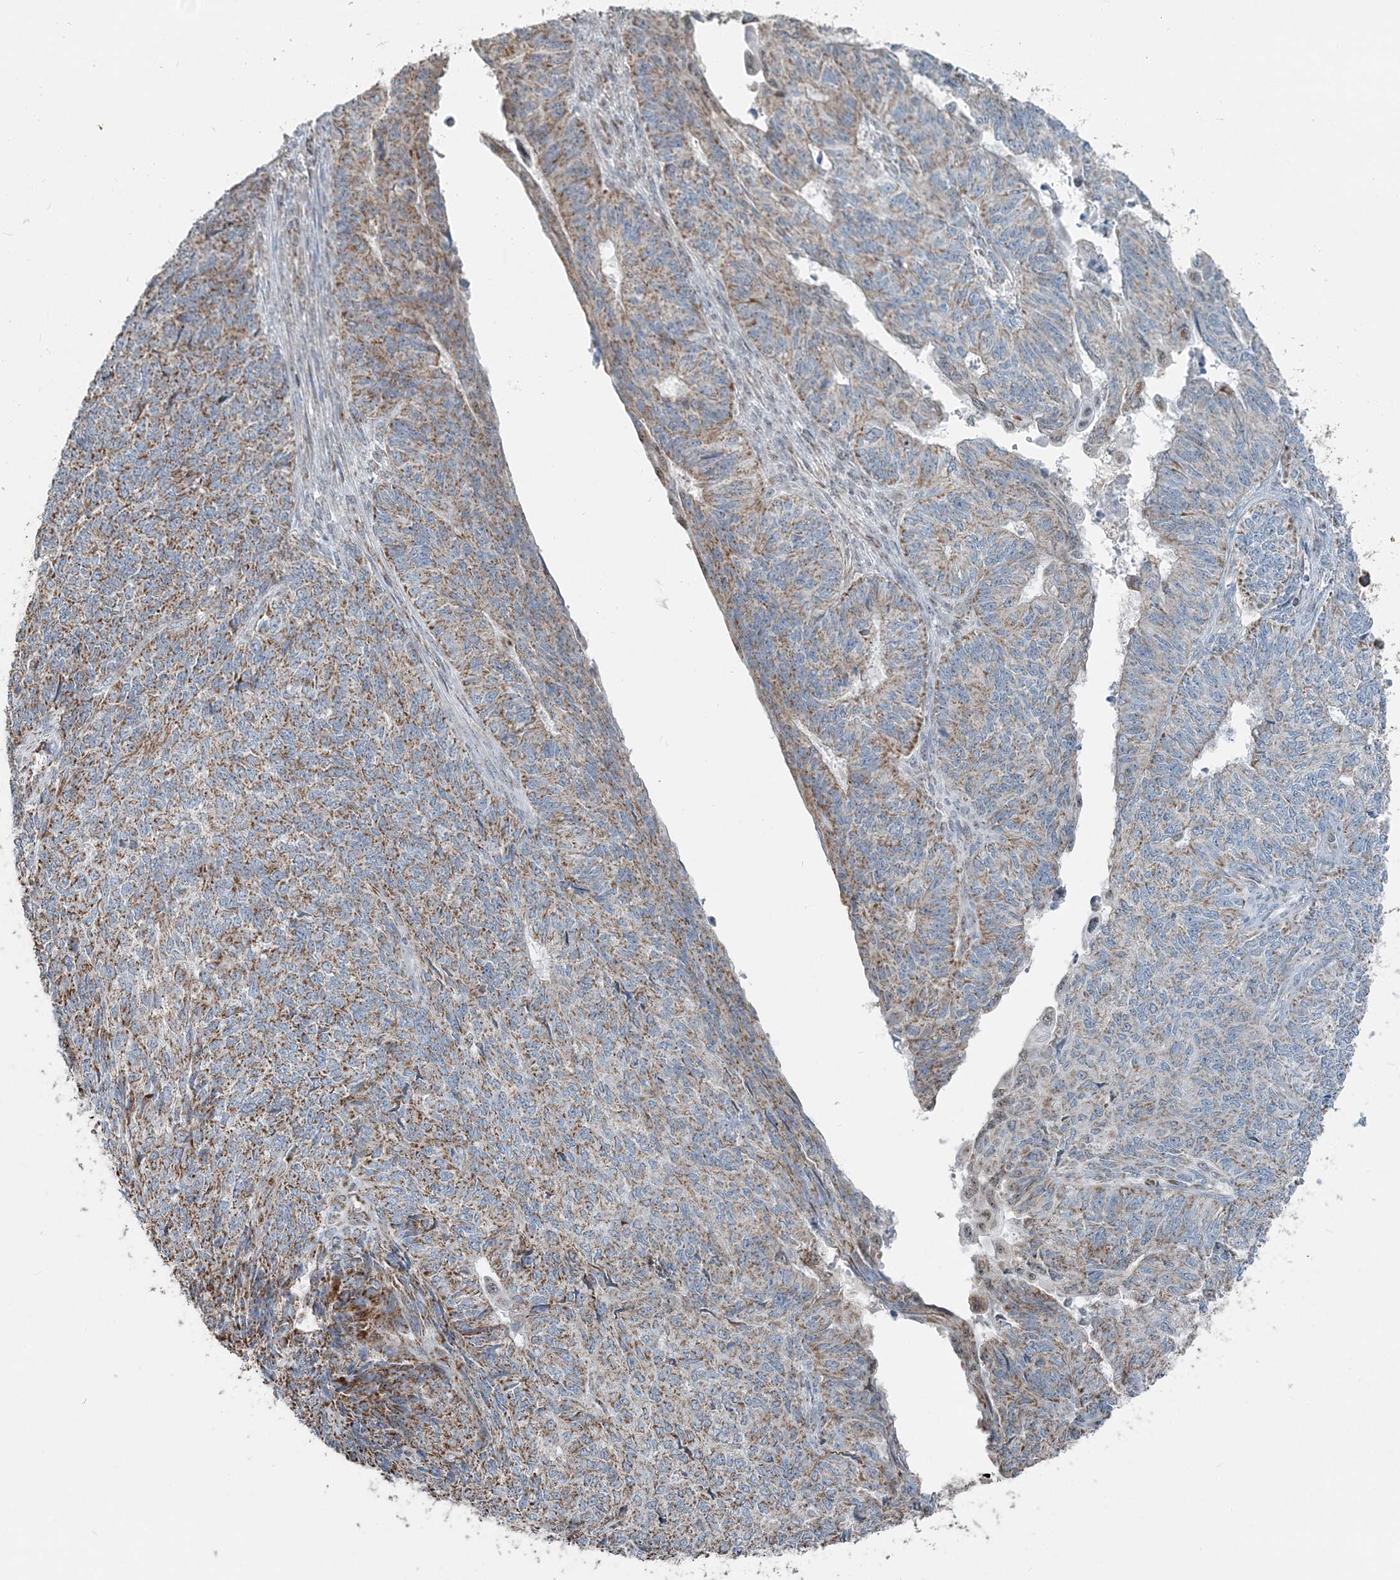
{"staining": {"intensity": "moderate", "quantity": ">75%", "location": "cytoplasmic/membranous"}, "tissue": "endometrial cancer", "cell_type": "Tumor cells", "image_type": "cancer", "snomed": [{"axis": "morphology", "description": "Adenocarcinoma, NOS"}, {"axis": "topography", "description": "Endometrium"}], "caption": "There is medium levels of moderate cytoplasmic/membranous positivity in tumor cells of endometrial cancer, as demonstrated by immunohistochemical staining (brown color).", "gene": "SUCLG1", "patient": {"sex": "female", "age": 32}}